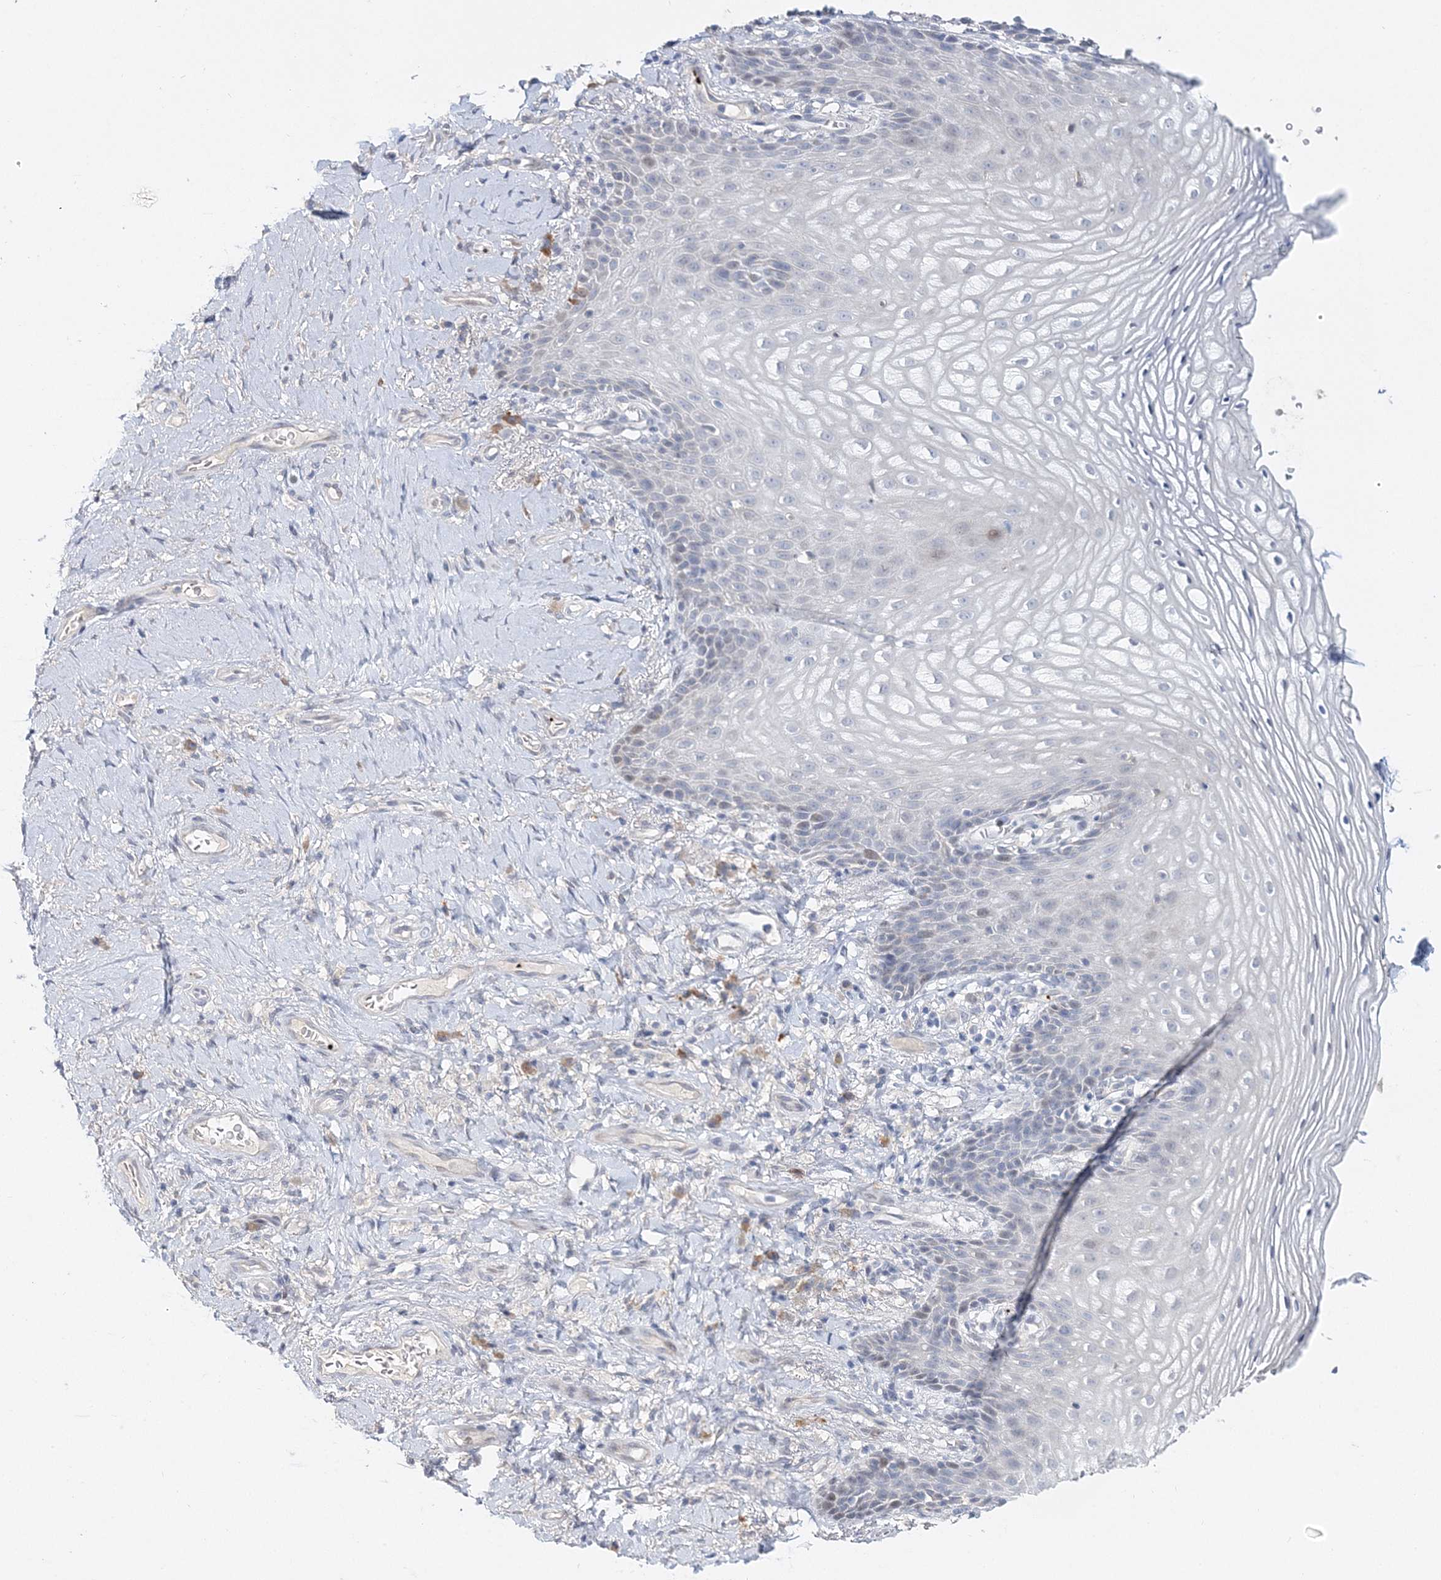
{"staining": {"intensity": "negative", "quantity": "none", "location": "none"}, "tissue": "vagina", "cell_type": "Squamous epithelial cells", "image_type": "normal", "snomed": [{"axis": "morphology", "description": "Normal tissue, NOS"}, {"axis": "topography", "description": "Vagina"}], "caption": "Image shows no protein staining in squamous epithelial cells of benign vagina. (DAB (3,3'-diaminobenzidine) immunohistochemistry (IHC) with hematoxylin counter stain).", "gene": "MYOZ2", "patient": {"sex": "female", "age": 60}}